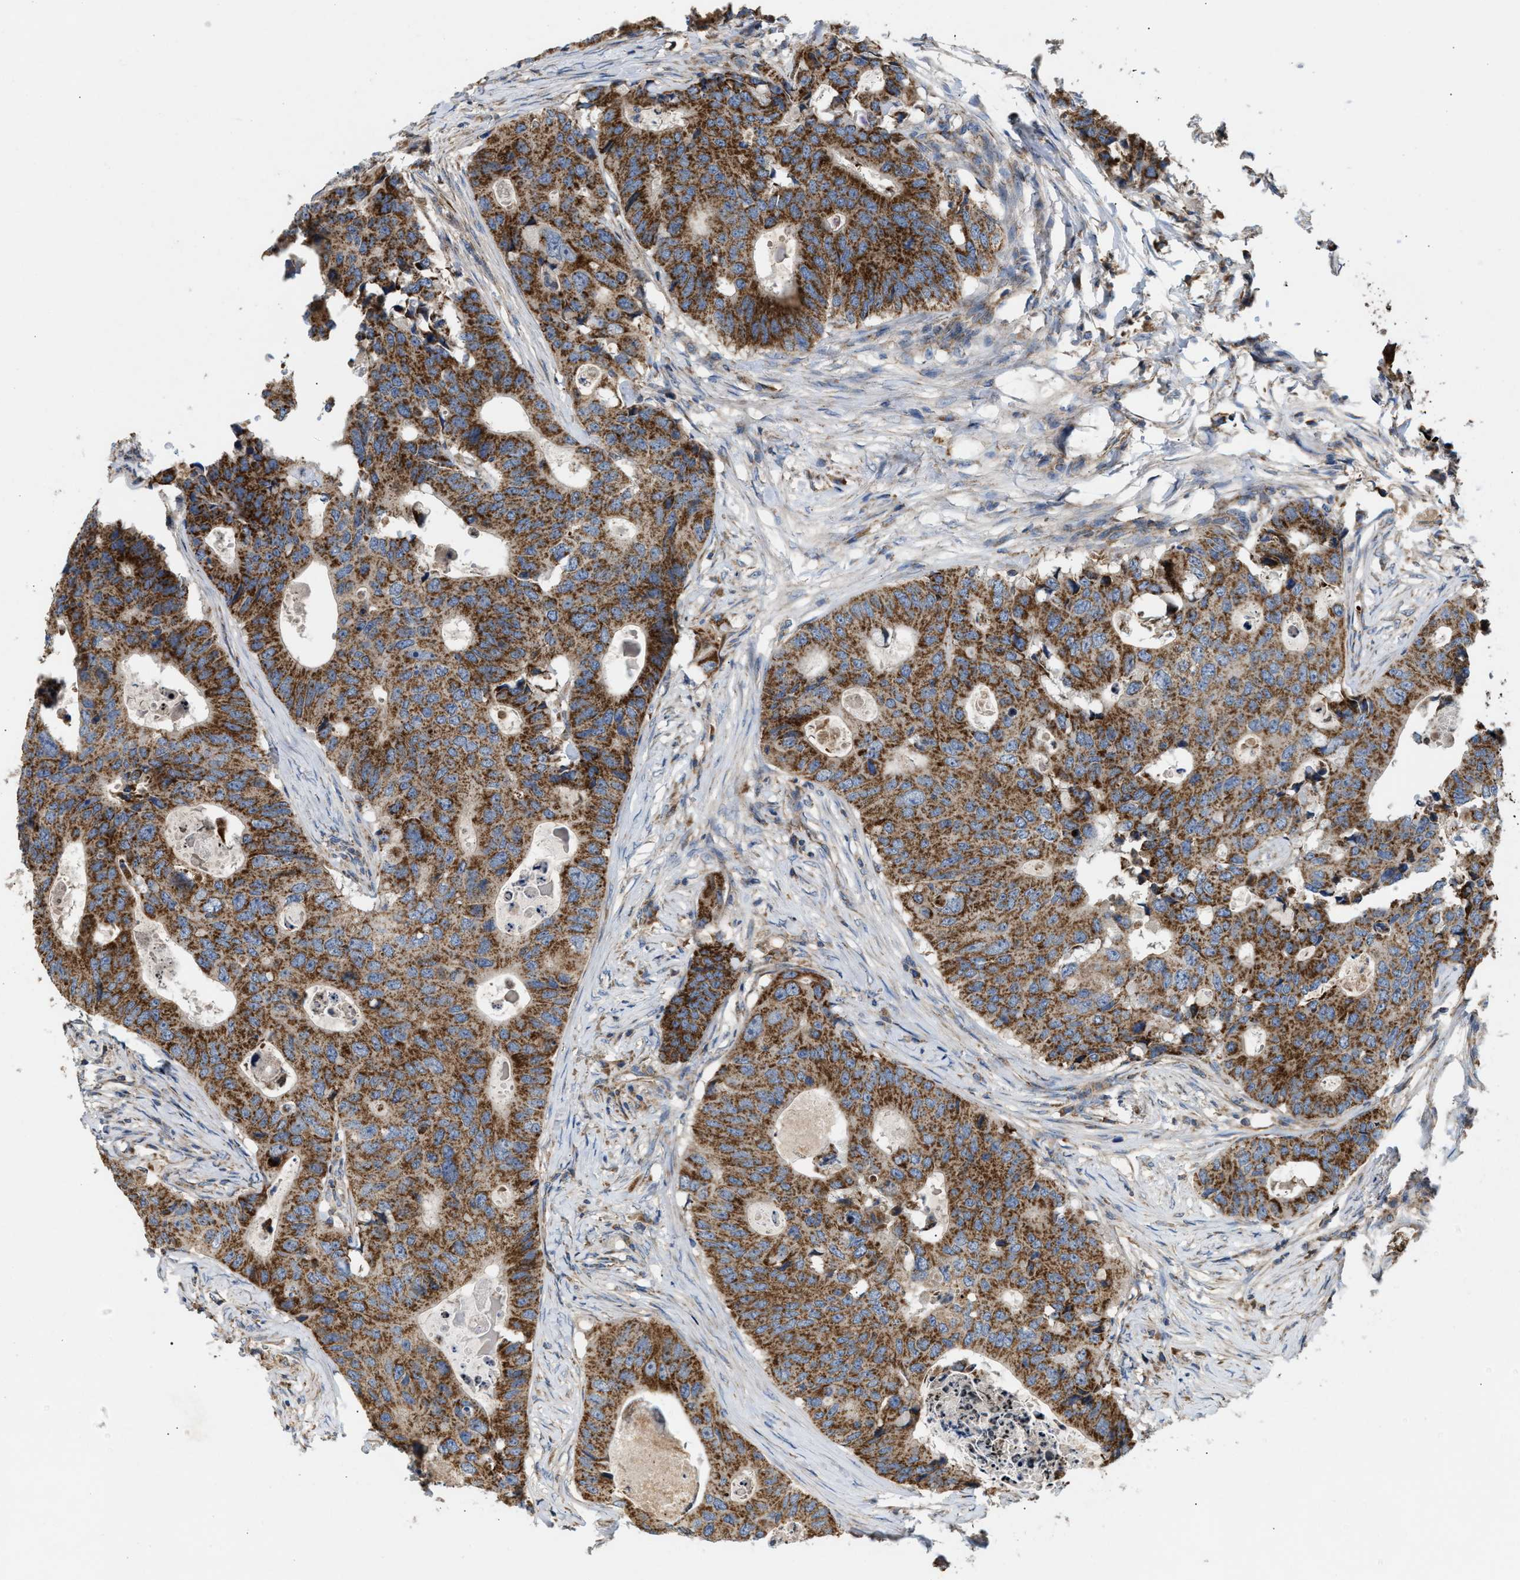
{"staining": {"intensity": "strong", "quantity": ">75%", "location": "cytoplasmic/membranous"}, "tissue": "colorectal cancer", "cell_type": "Tumor cells", "image_type": "cancer", "snomed": [{"axis": "morphology", "description": "Adenocarcinoma, NOS"}, {"axis": "topography", "description": "Colon"}], "caption": "A brown stain labels strong cytoplasmic/membranous expression of a protein in human adenocarcinoma (colorectal) tumor cells. Nuclei are stained in blue.", "gene": "TACO1", "patient": {"sex": "male", "age": 71}}